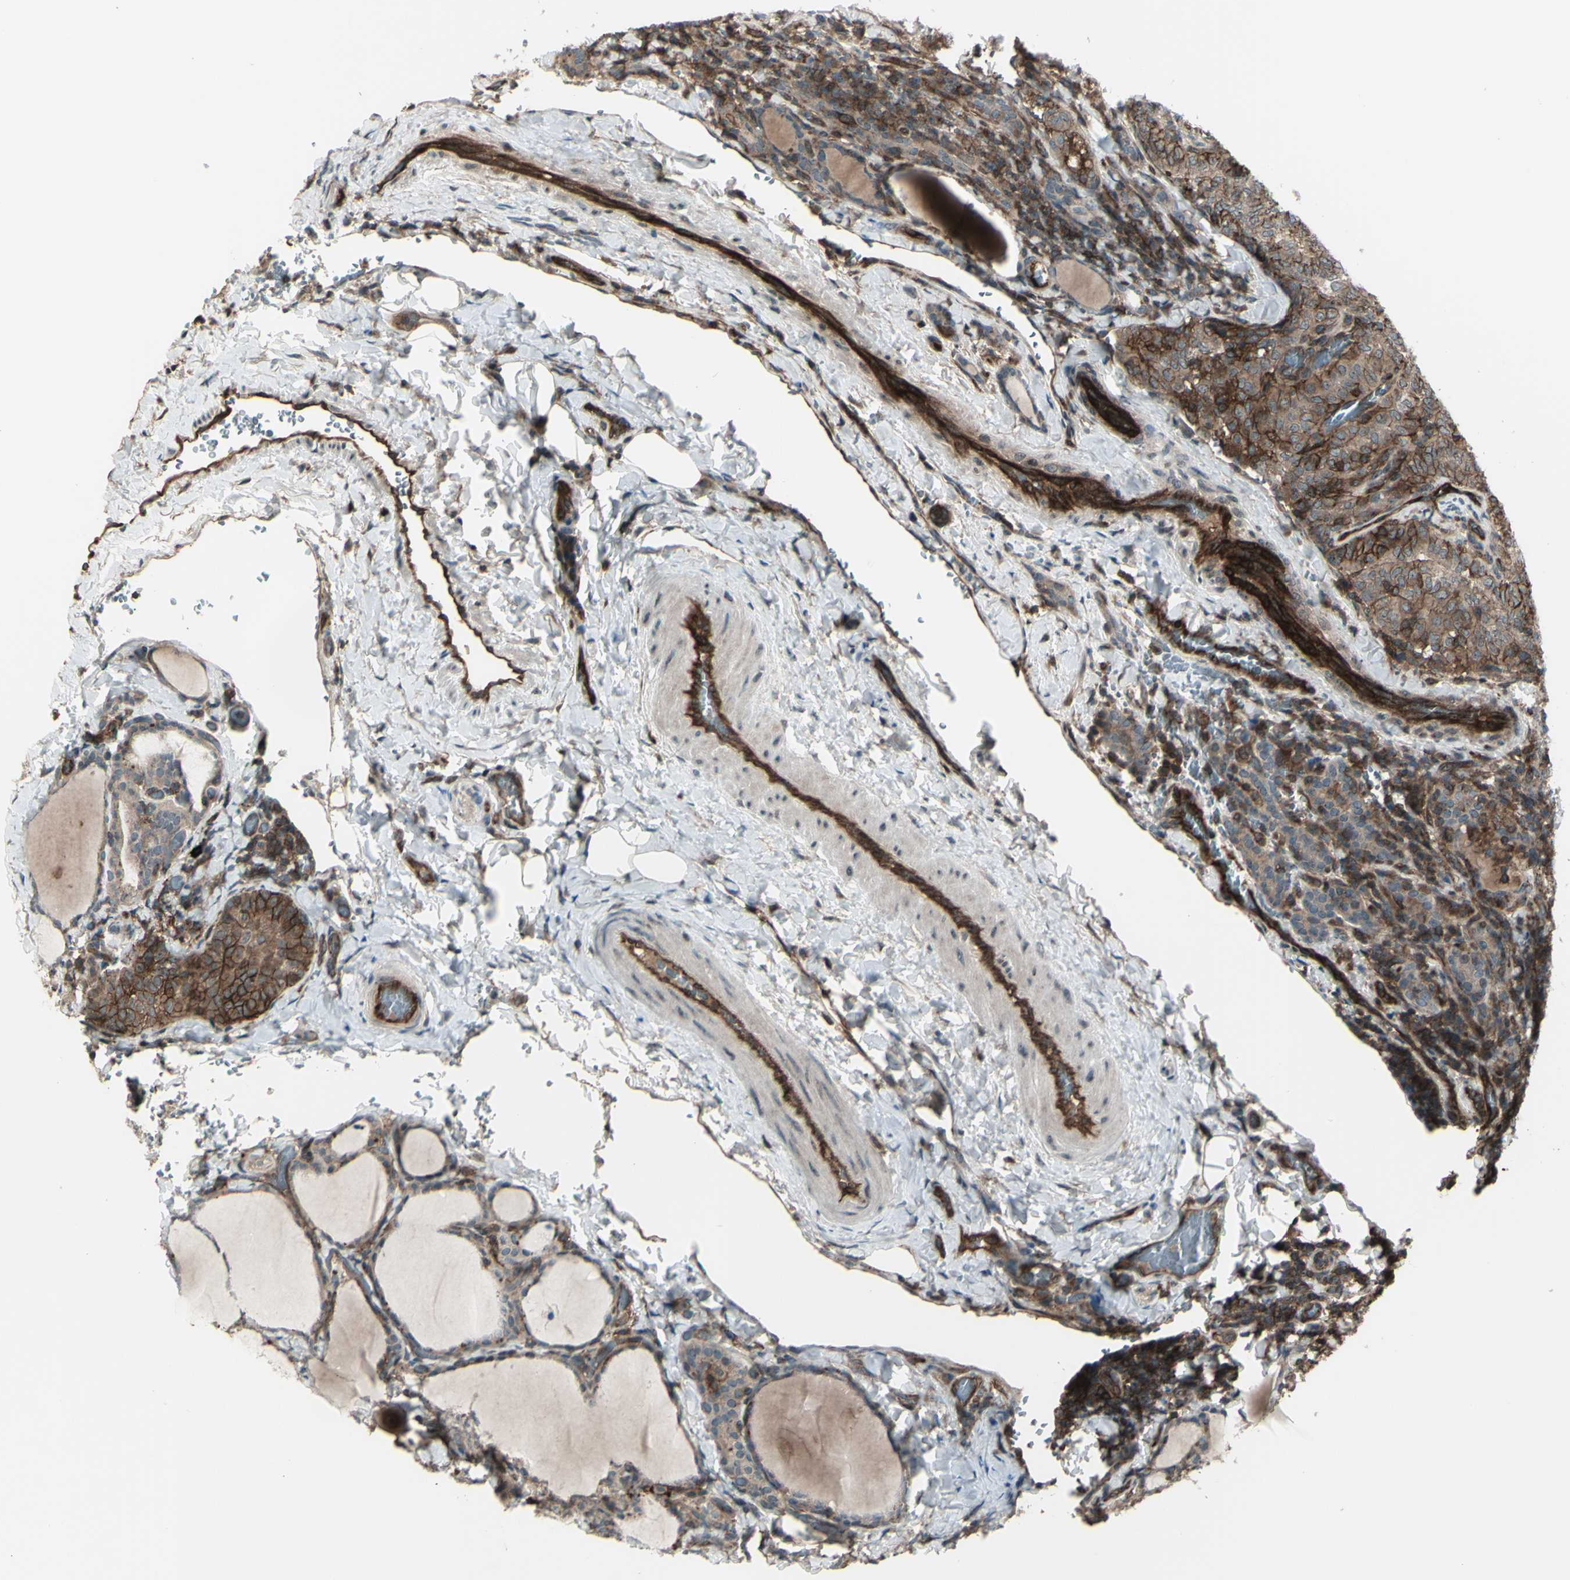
{"staining": {"intensity": "strong", "quantity": ">75%", "location": "cytoplasmic/membranous"}, "tissue": "thyroid cancer", "cell_type": "Tumor cells", "image_type": "cancer", "snomed": [{"axis": "morphology", "description": "Normal tissue, NOS"}, {"axis": "morphology", "description": "Papillary adenocarcinoma, NOS"}, {"axis": "topography", "description": "Thyroid gland"}], "caption": "A brown stain highlights strong cytoplasmic/membranous staining of a protein in thyroid cancer (papillary adenocarcinoma) tumor cells.", "gene": "FXYD5", "patient": {"sex": "female", "age": 30}}